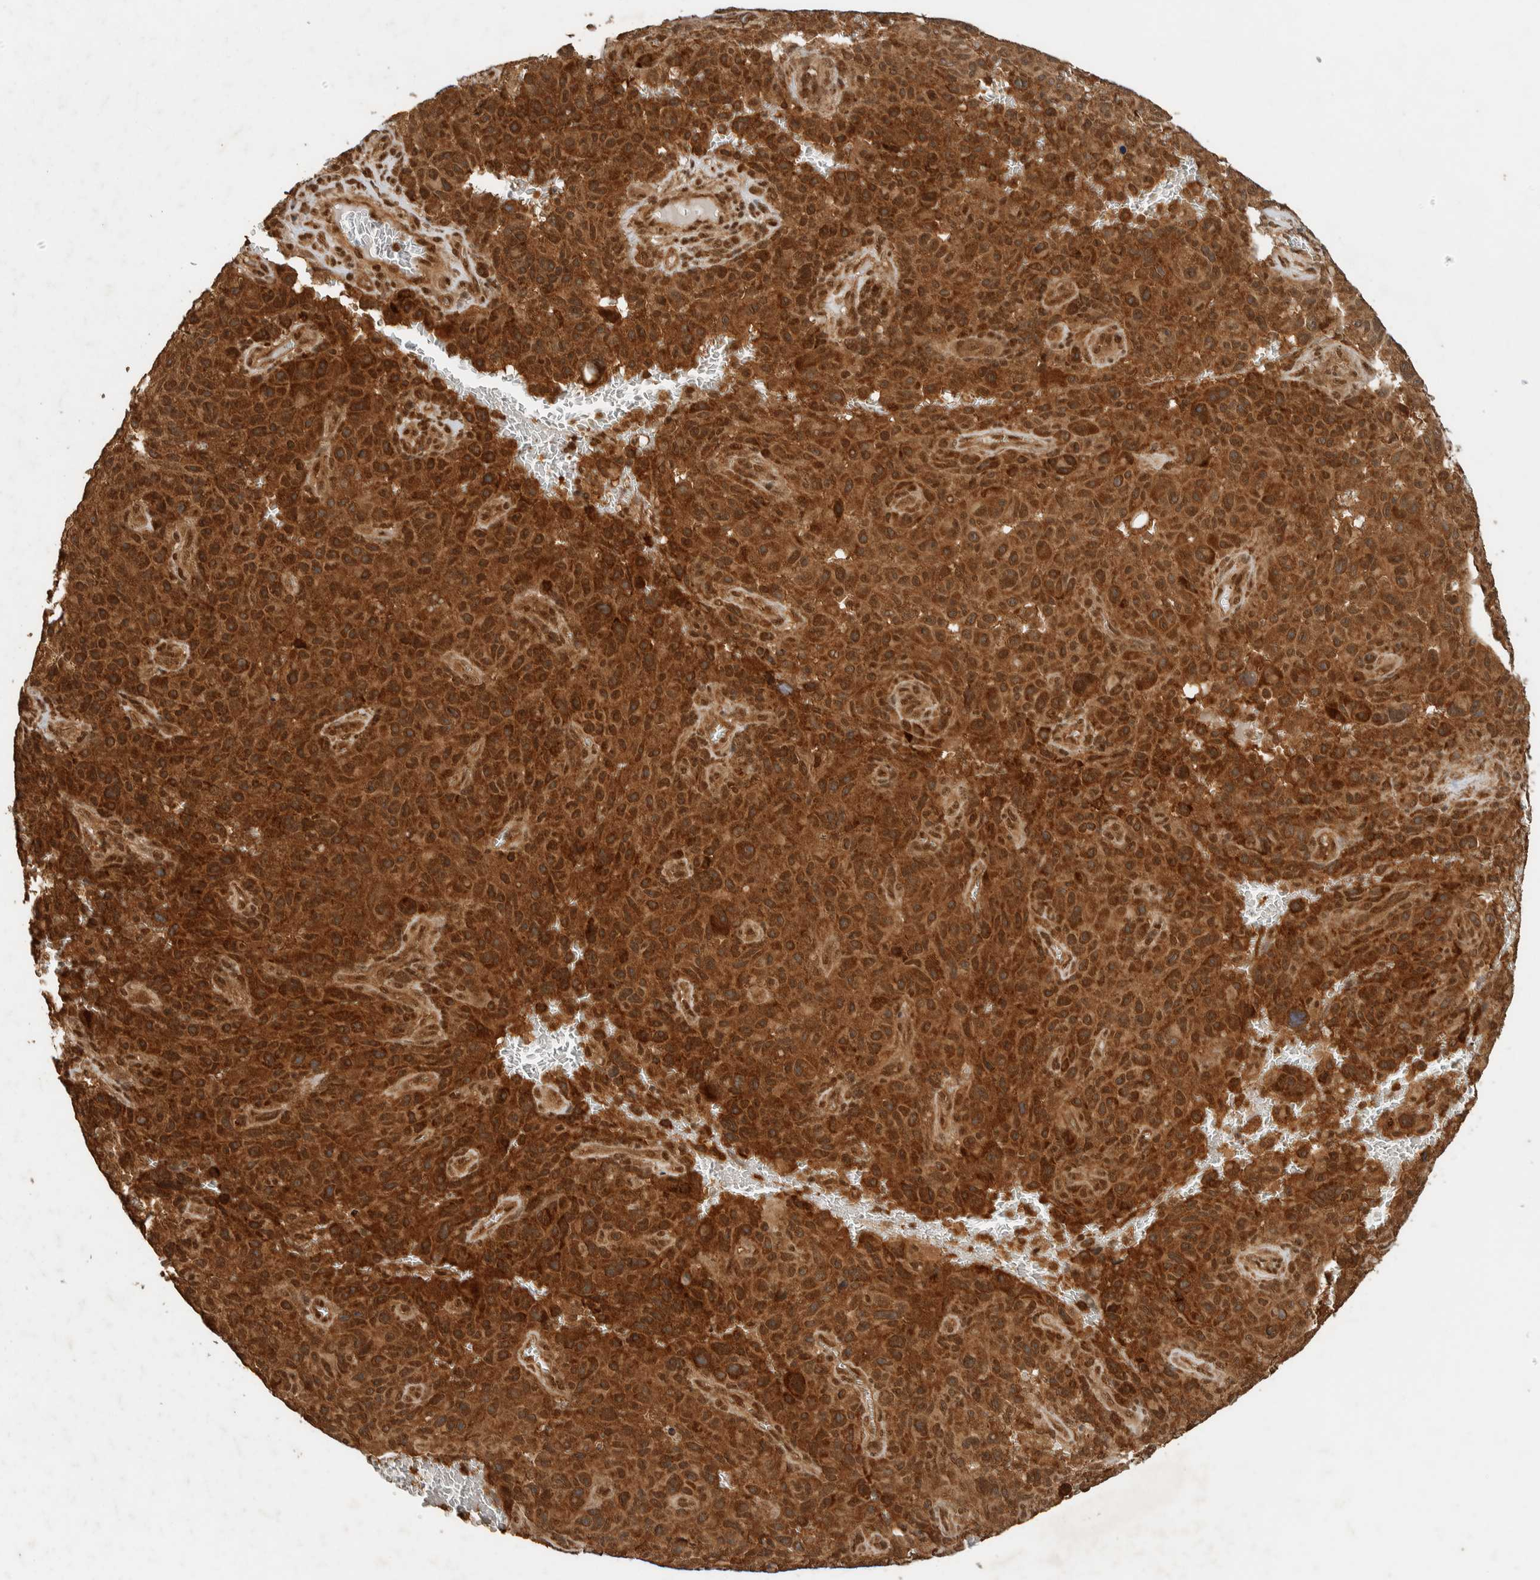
{"staining": {"intensity": "strong", "quantity": ">75%", "location": "cytoplasmic/membranous"}, "tissue": "melanoma", "cell_type": "Tumor cells", "image_type": "cancer", "snomed": [{"axis": "morphology", "description": "Malignant melanoma, NOS"}, {"axis": "topography", "description": "Skin"}], "caption": "Brown immunohistochemical staining in human malignant melanoma exhibits strong cytoplasmic/membranous expression in about >75% of tumor cells. Immunohistochemistry (ihc) stains the protein in brown and the nuclei are stained blue.", "gene": "ZBTB2", "patient": {"sex": "female", "age": 82}}